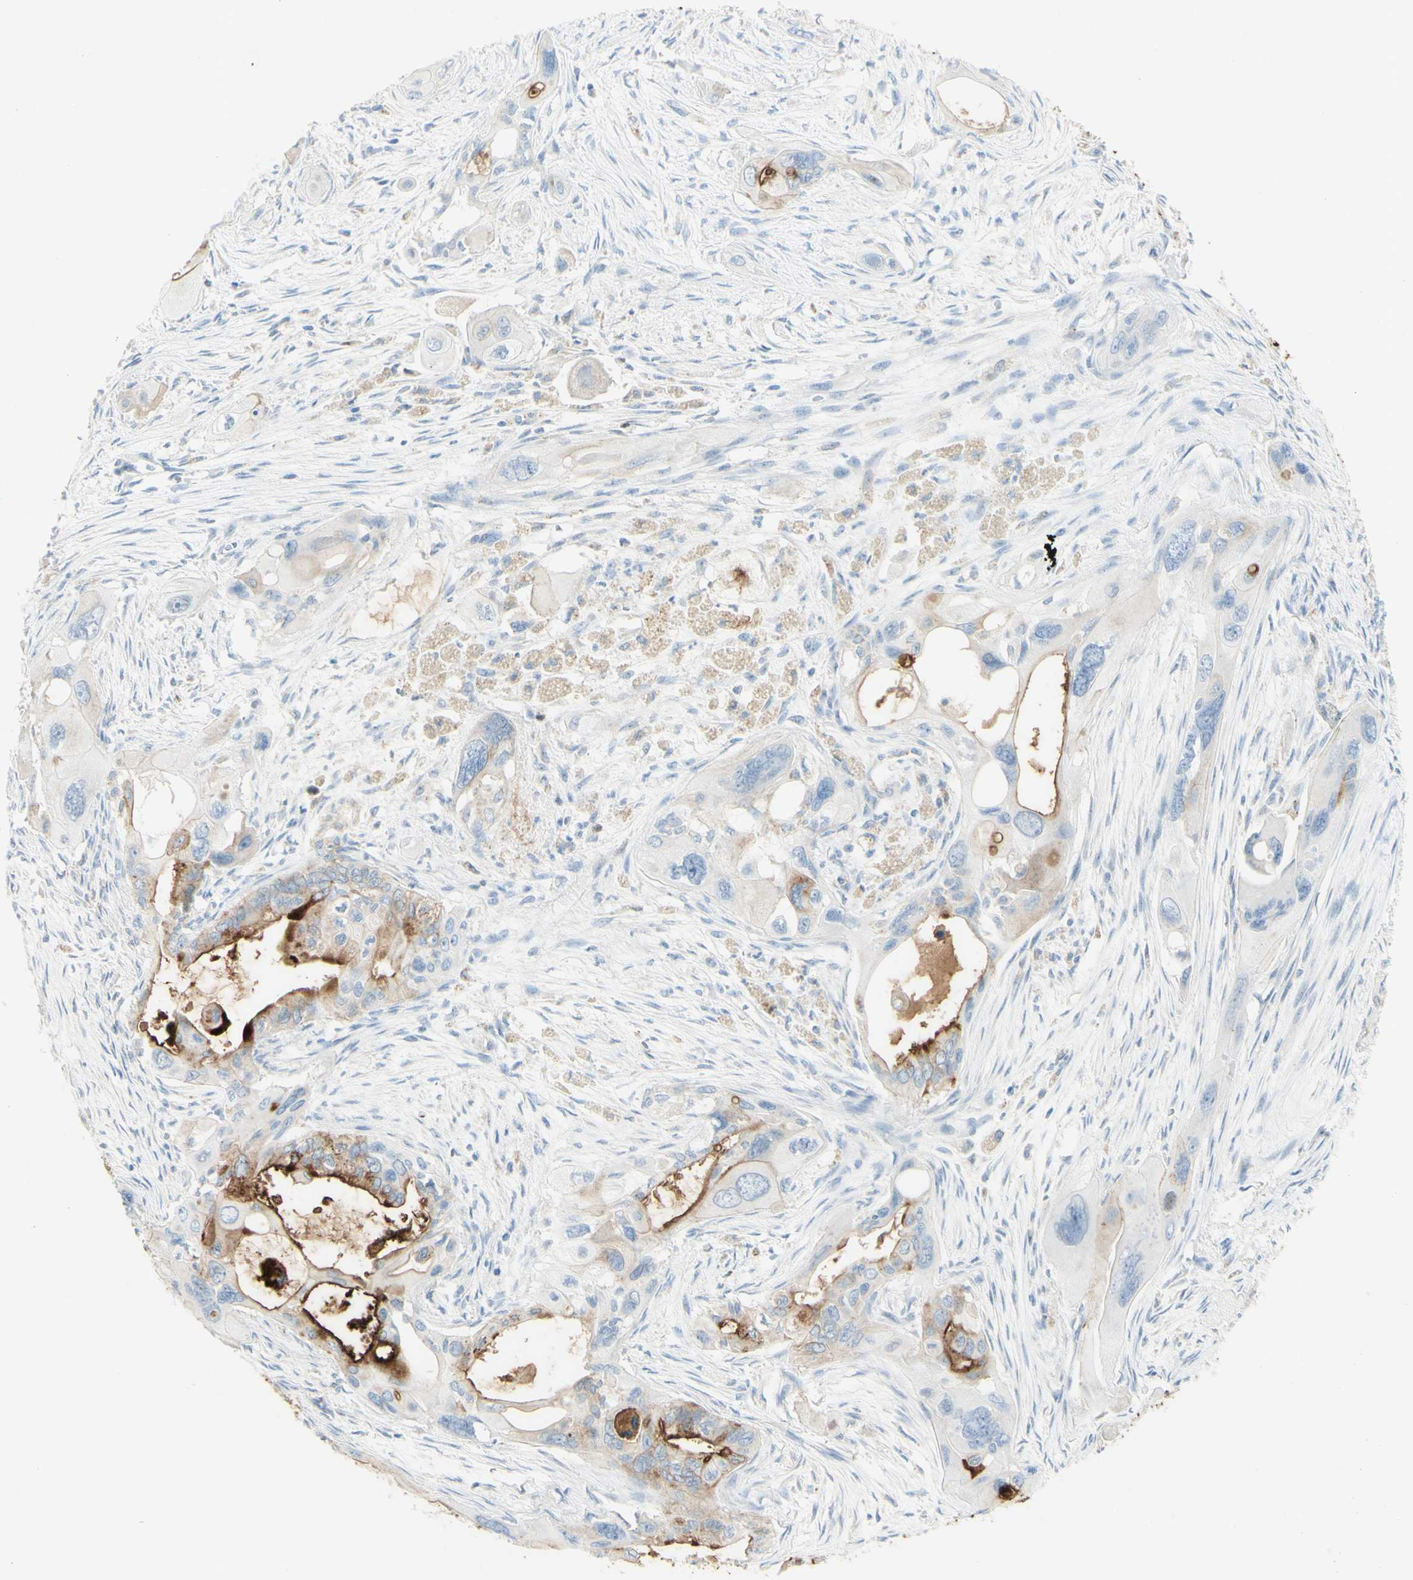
{"staining": {"intensity": "strong", "quantity": "<25%", "location": "cytoplasmic/membranous"}, "tissue": "pancreatic cancer", "cell_type": "Tumor cells", "image_type": "cancer", "snomed": [{"axis": "morphology", "description": "Adenocarcinoma, NOS"}, {"axis": "topography", "description": "Pancreas"}], "caption": "Immunohistochemistry (IHC) histopathology image of neoplastic tissue: human adenocarcinoma (pancreatic) stained using IHC exhibits medium levels of strong protein expression localized specifically in the cytoplasmic/membranous of tumor cells, appearing as a cytoplasmic/membranous brown color.", "gene": "TSPAN1", "patient": {"sex": "male", "age": 73}}